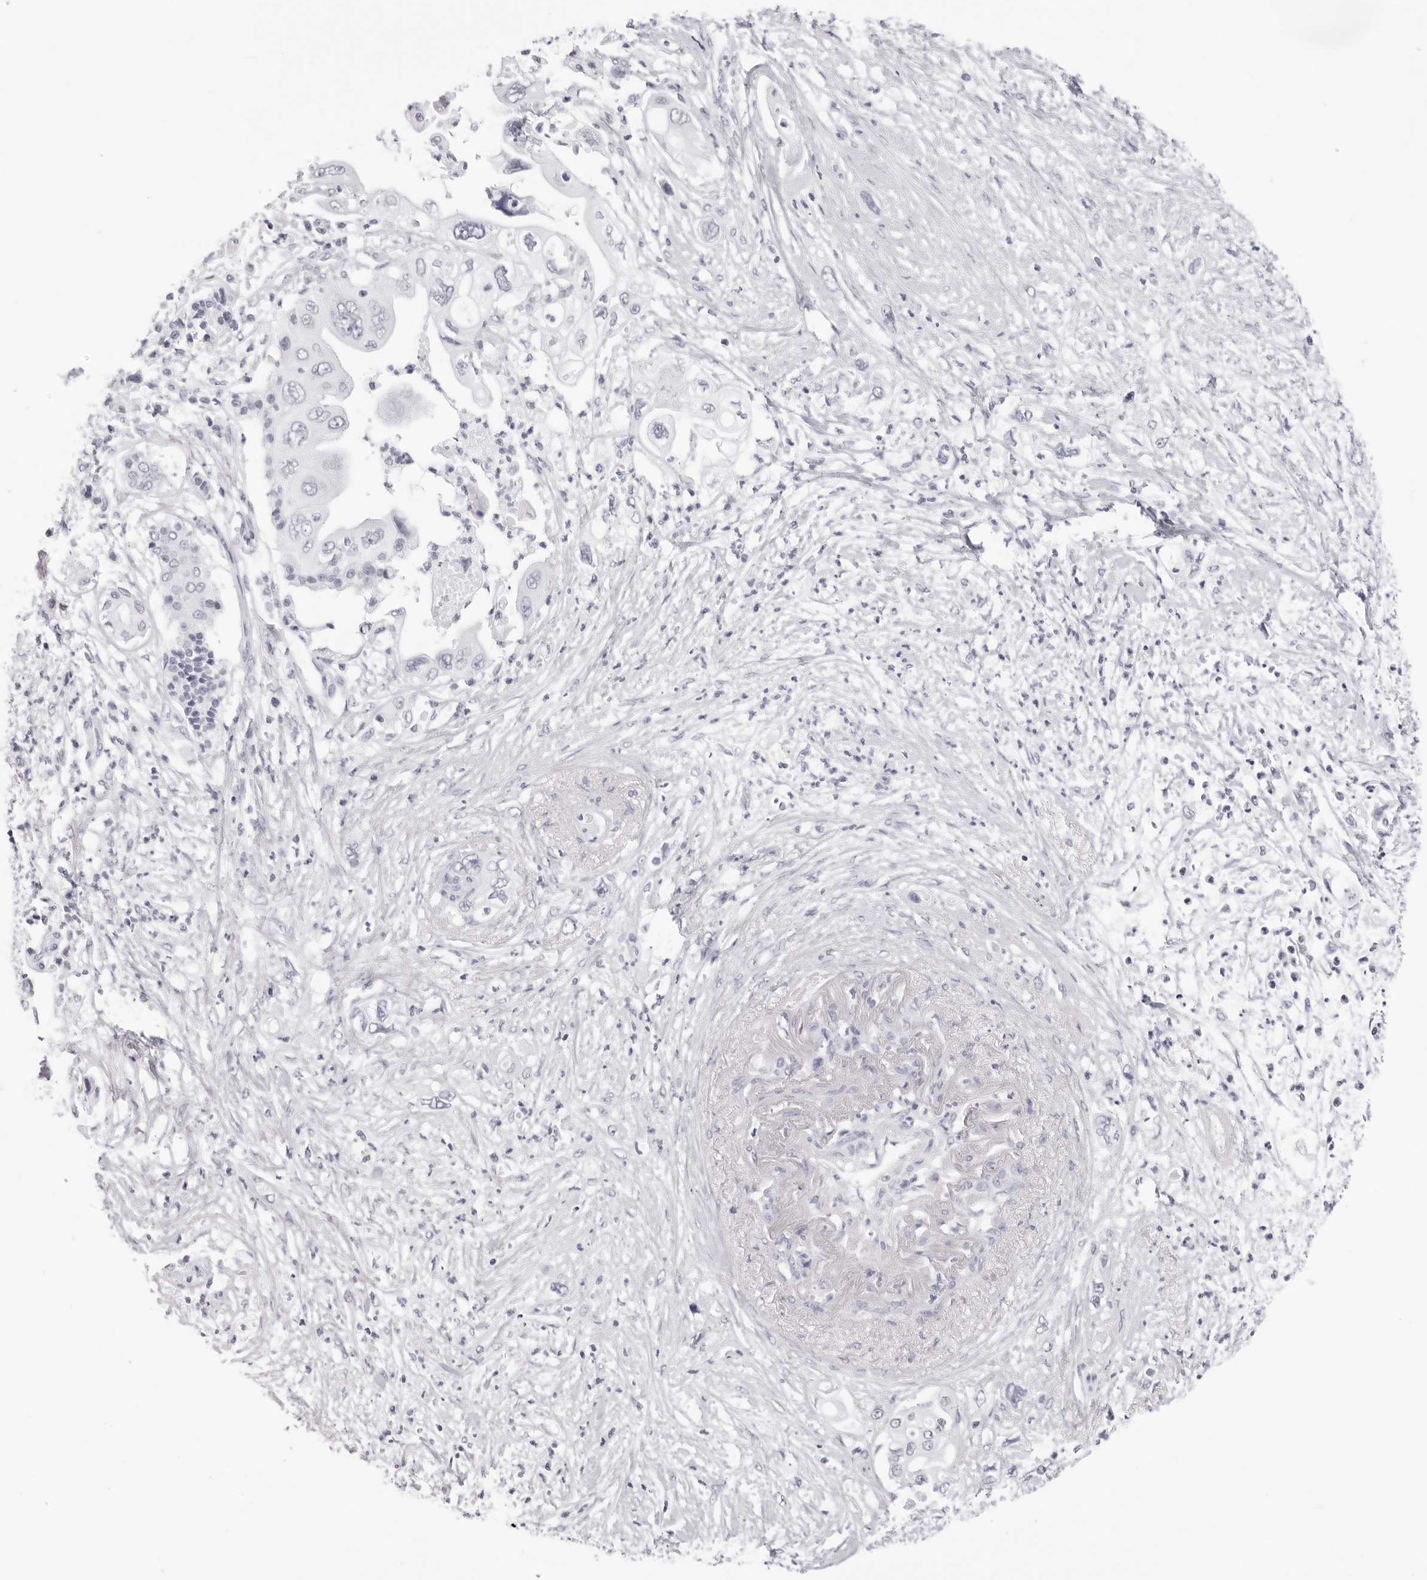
{"staining": {"intensity": "negative", "quantity": "none", "location": "none"}, "tissue": "pancreatic cancer", "cell_type": "Tumor cells", "image_type": "cancer", "snomed": [{"axis": "morphology", "description": "Adenocarcinoma, NOS"}, {"axis": "topography", "description": "Pancreas"}], "caption": "Immunohistochemistry (IHC) micrograph of neoplastic tissue: adenocarcinoma (pancreatic) stained with DAB (3,3'-diaminobenzidine) reveals no significant protein staining in tumor cells.", "gene": "CST5", "patient": {"sex": "male", "age": 66}}